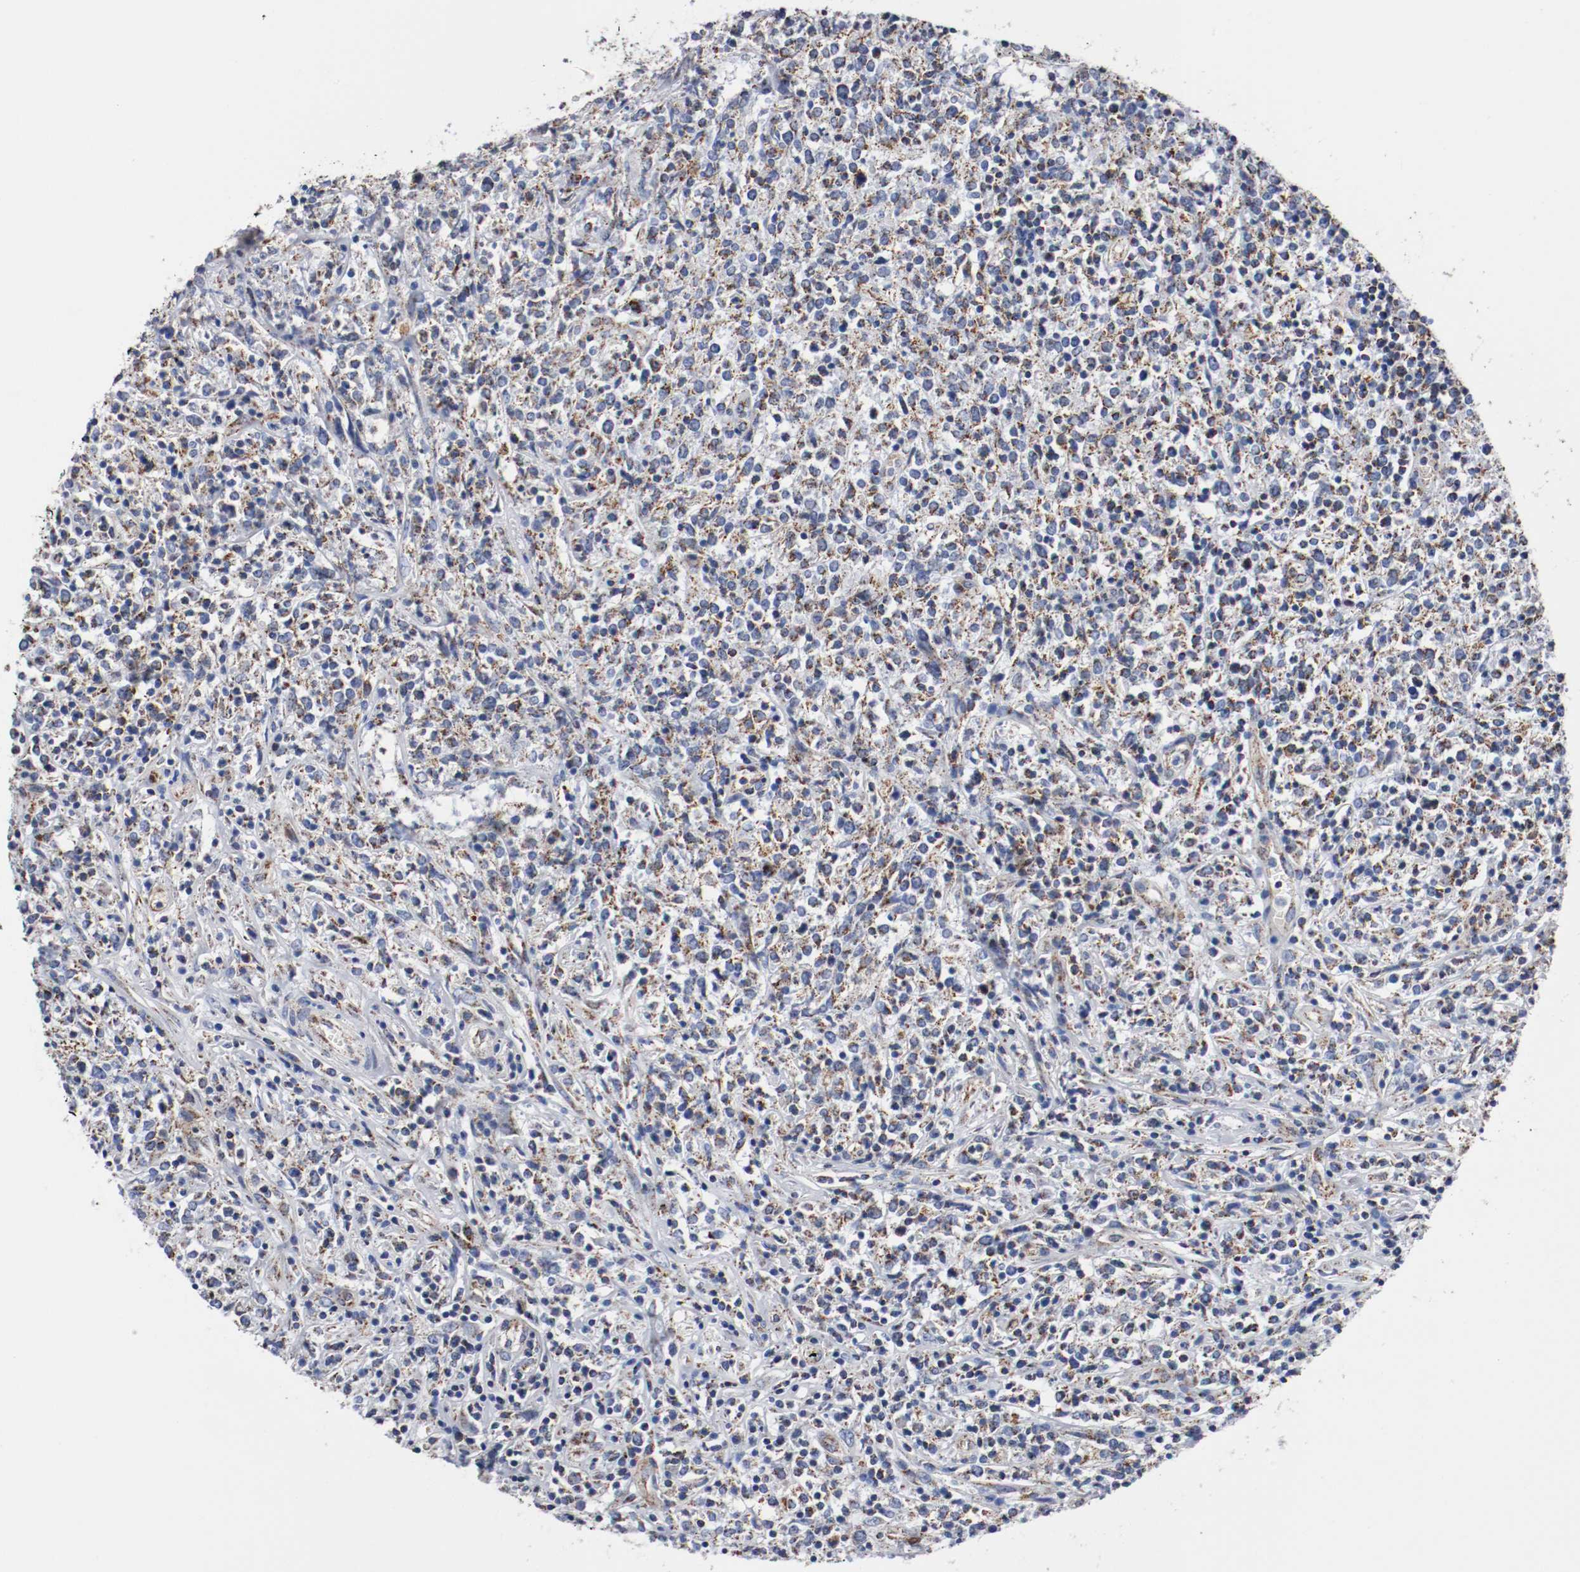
{"staining": {"intensity": "strong", "quantity": "25%-75%", "location": "cytoplasmic/membranous"}, "tissue": "lymphoma", "cell_type": "Tumor cells", "image_type": "cancer", "snomed": [{"axis": "morphology", "description": "Malignant lymphoma, non-Hodgkin's type, High grade"}, {"axis": "topography", "description": "Lymph node"}], "caption": "Tumor cells reveal high levels of strong cytoplasmic/membranous expression in approximately 25%-75% of cells in lymphoma. The staining was performed using DAB, with brown indicating positive protein expression. Nuclei are stained blue with hematoxylin.", "gene": "TUBD1", "patient": {"sex": "female", "age": 84}}